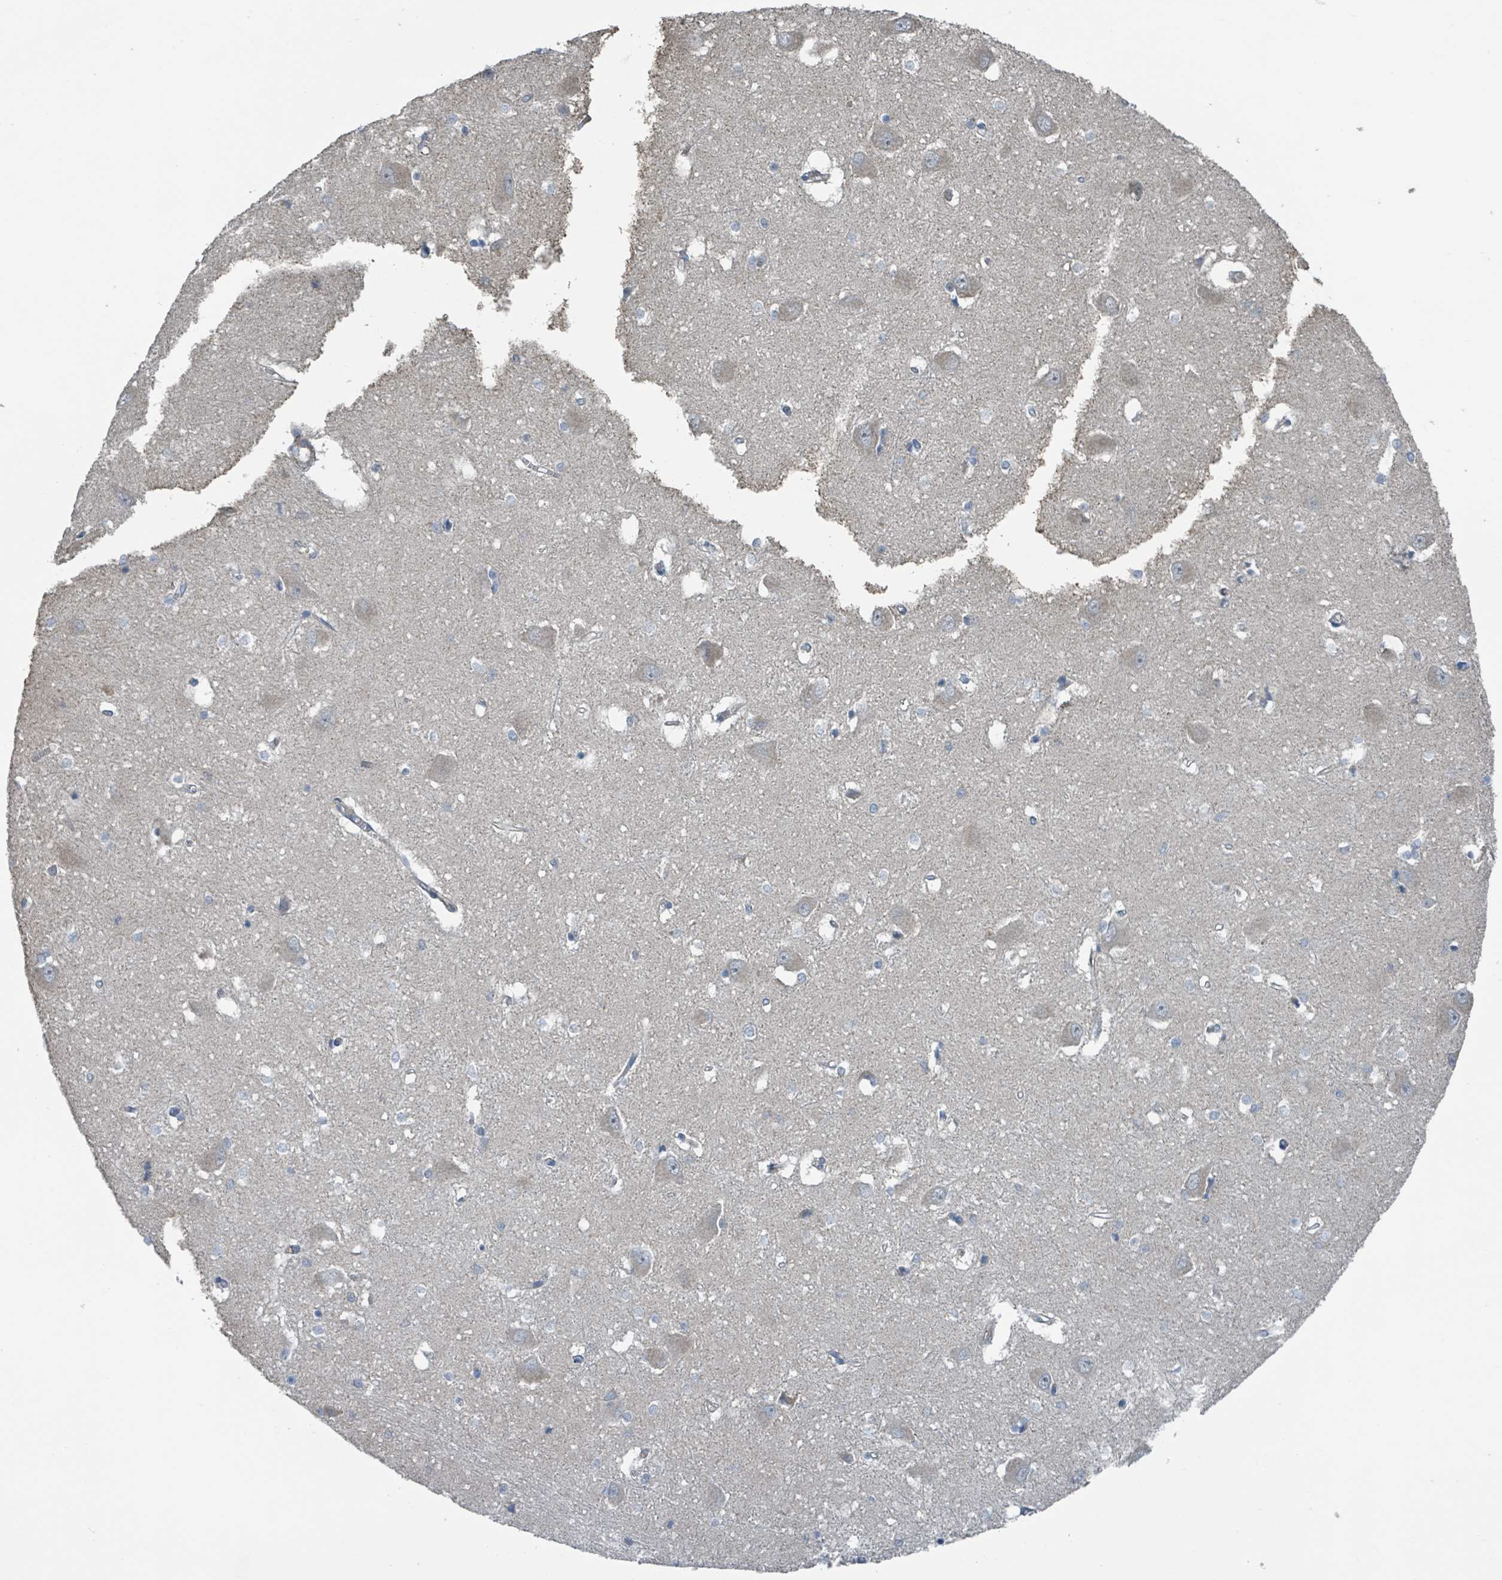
{"staining": {"intensity": "negative", "quantity": "none", "location": "none"}, "tissue": "caudate", "cell_type": "Glial cells", "image_type": "normal", "snomed": [{"axis": "morphology", "description": "Normal tissue, NOS"}, {"axis": "topography", "description": "Lateral ventricle wall"}], "caption": "The immunohistochemistry (IHC) micrograph has no significant staining in glial cells of caudate.", "gene": "ACBD4", "patient": {"sex": "male", "age": 37}}